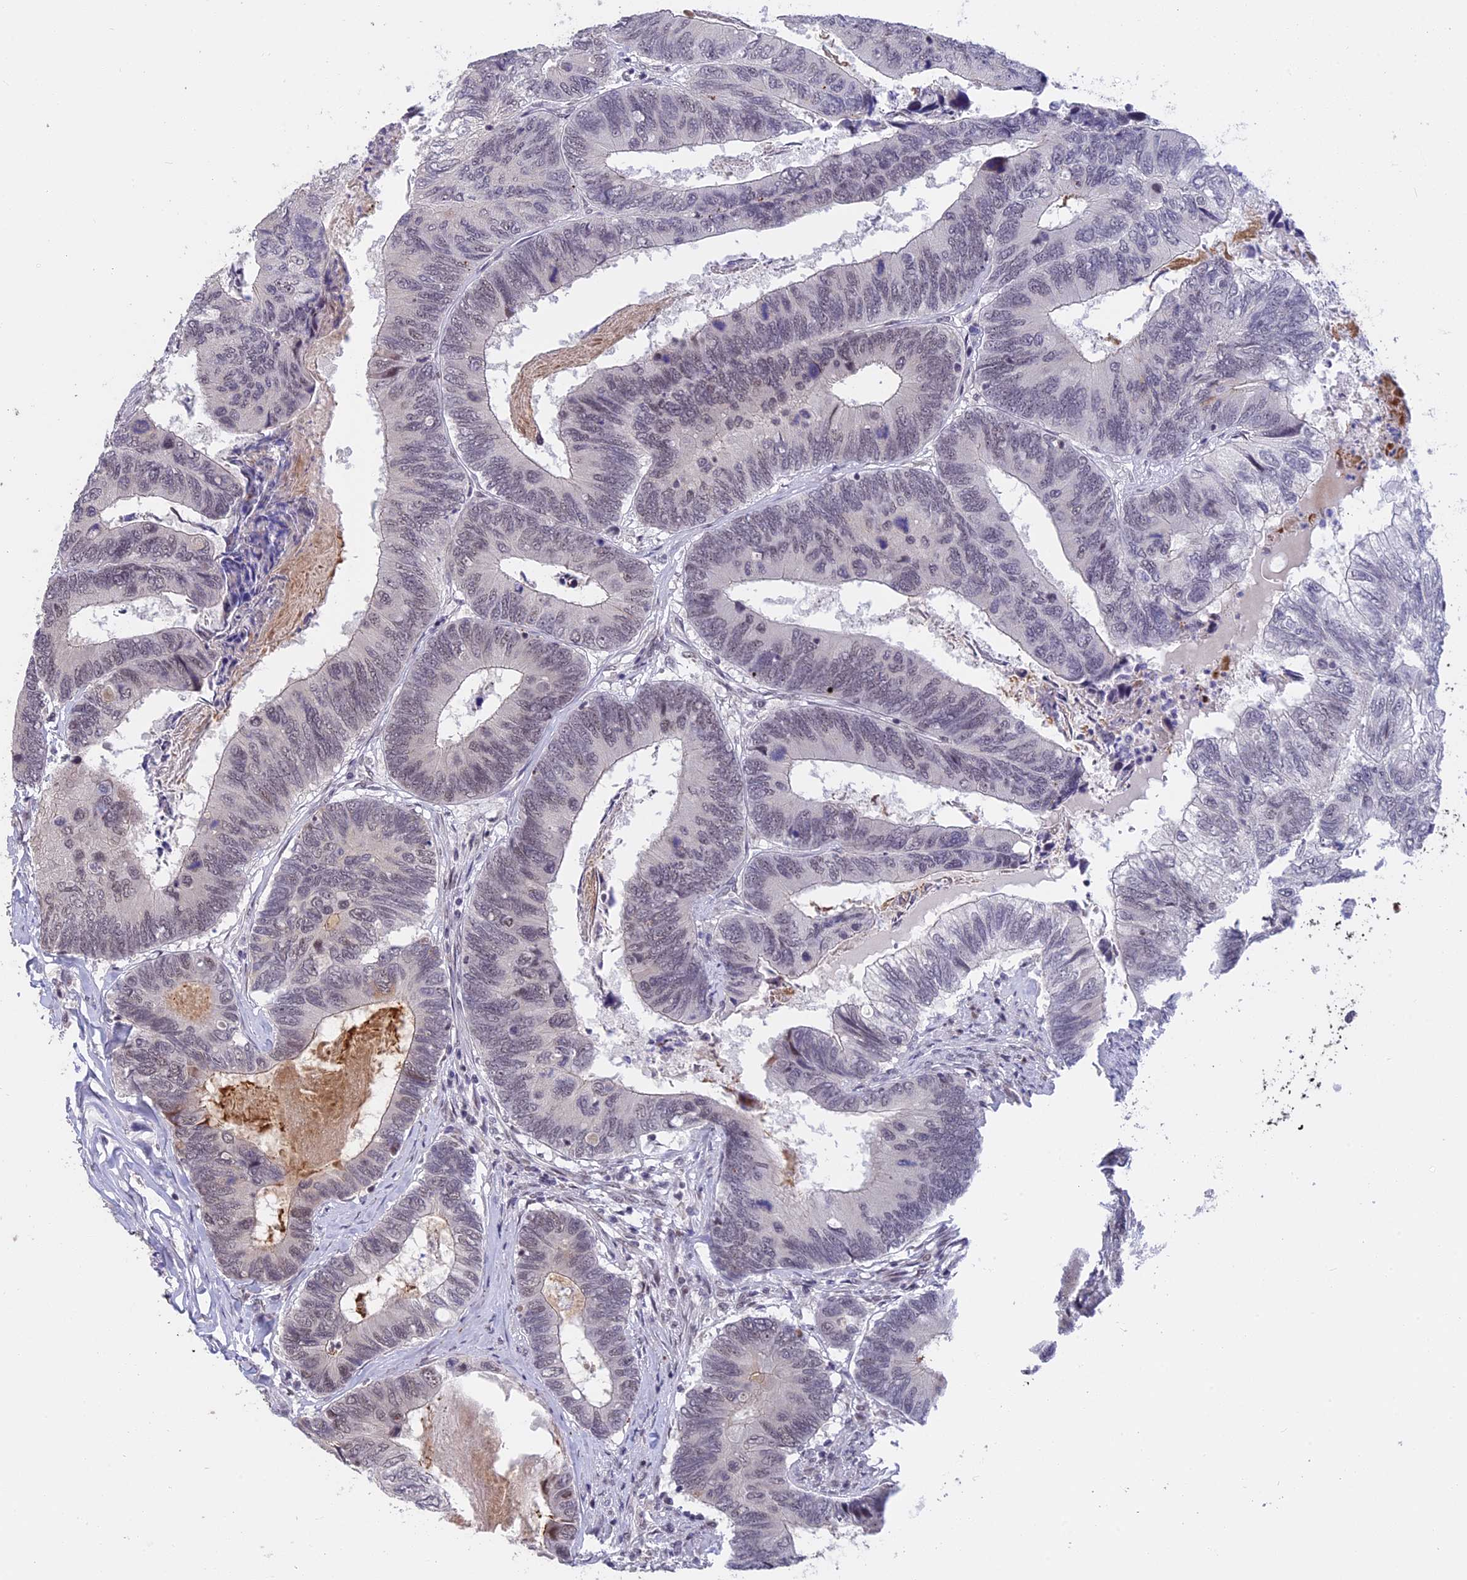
{"staining": {"intensity": "negative", "quantity": "none", "location": "none"}, "tissue": "colorectal cancer", "cell_type": "Tumor cells", "image_type": "cancer", "snomed": [{"axis": "morphology", "description": "Adenocarcinoma, NOS"}, {"axis": "topography", "description": "Colon"}], "caption": "IHC of colorectal adenocarcinoma shows no positivity in tumor cells. Brightfield microscopy of IHC stained with DAB (3,3'-diaminobenzidine) (brown) and hematoxylin (blue), captured at high magnification.", "gene": "POLR2C", "patient": {"sex": "female", "age": 67}}